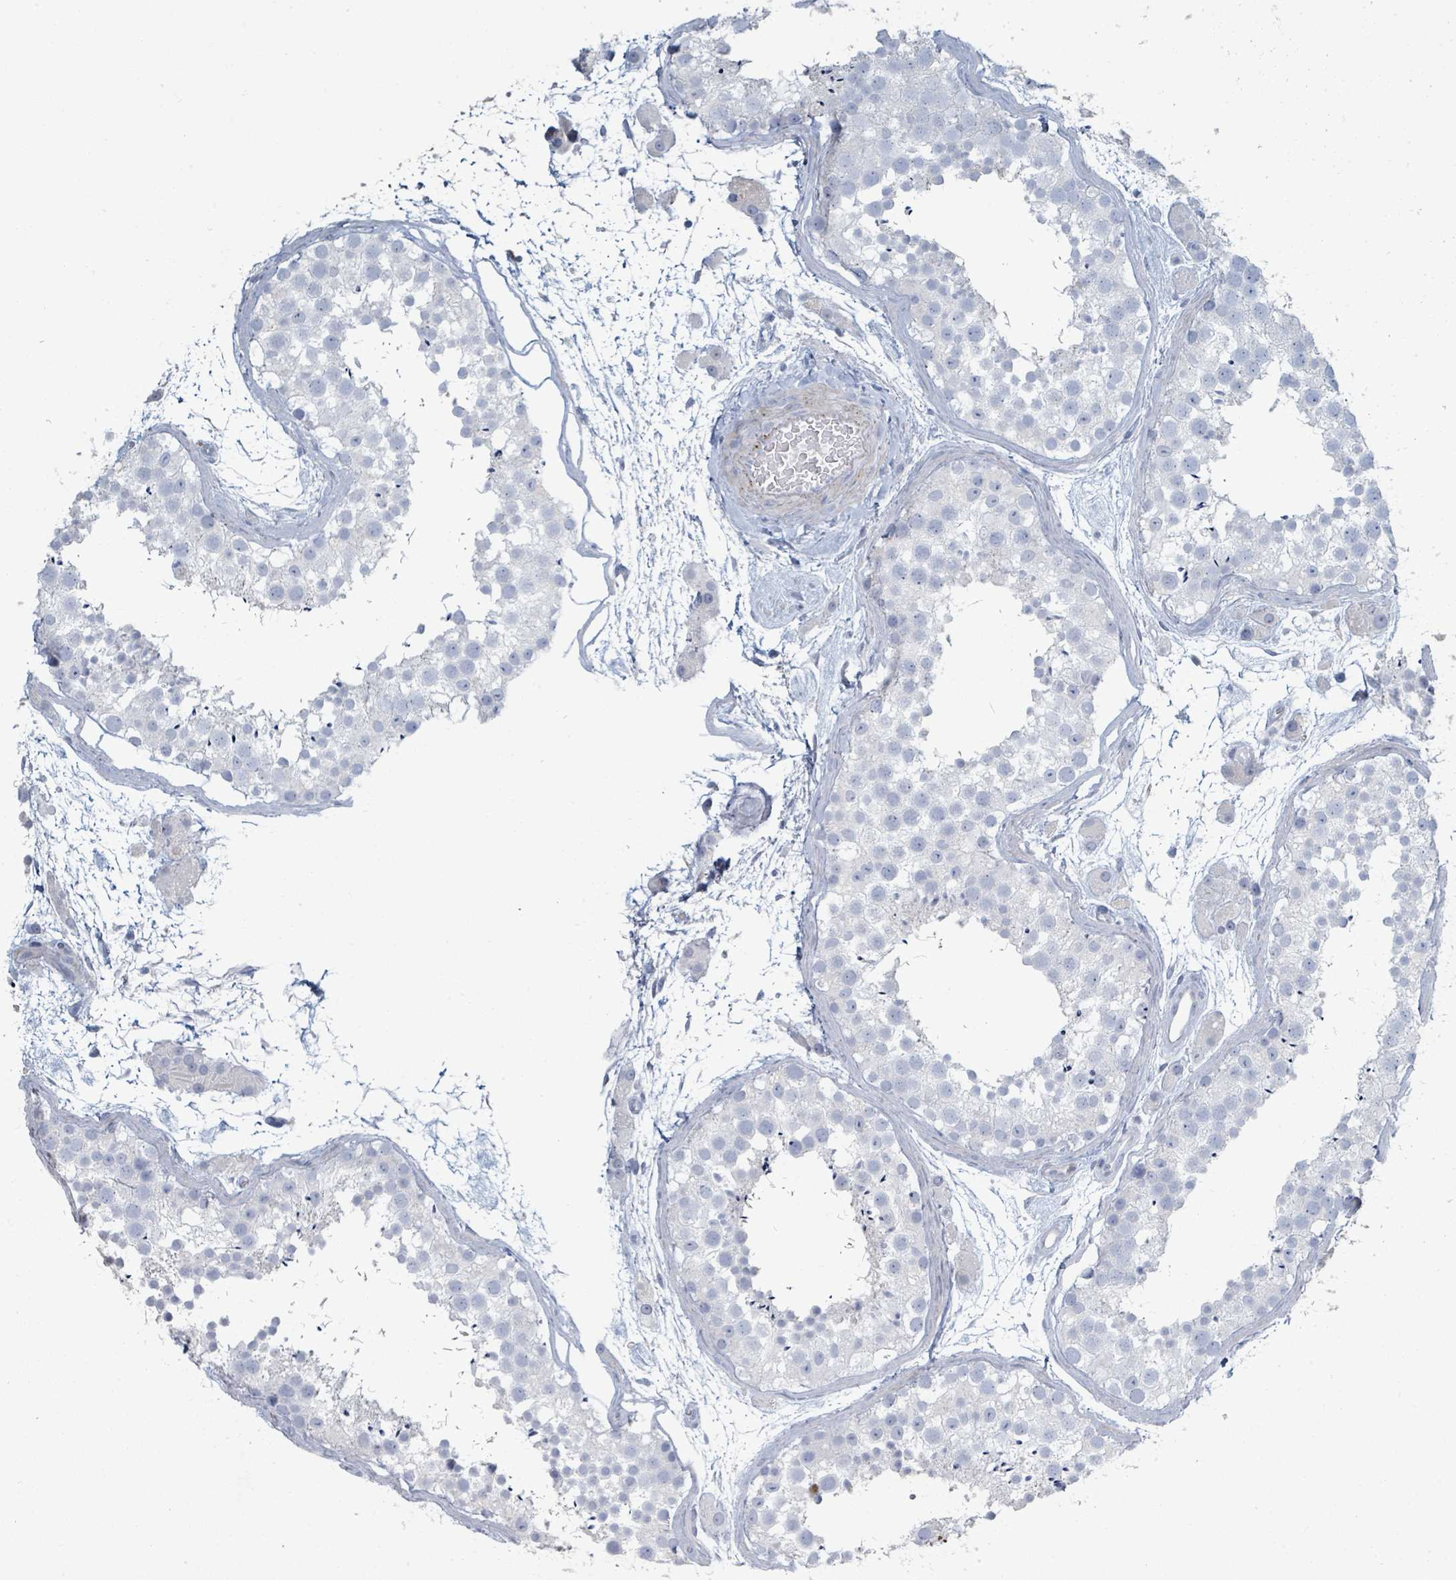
{"staining": {"intensity": "negative", "quantity": "none", "location": "none"}, "tissue": "testis", "cell_type": "Cells in seminiferous ducts", "image_type": "normal", "snomed": [{"axis": "morphology", "description": "Normal tissue, NOS"}, {"axis": "topography", "description": "Testis"}], "caption": "IHC image of normal testis stained for a protein (brown), which exhibits no staining in cells in seminiferous ducts.", "gene": "RAB33B", "patient": {"sex": "male", "age": 41}}